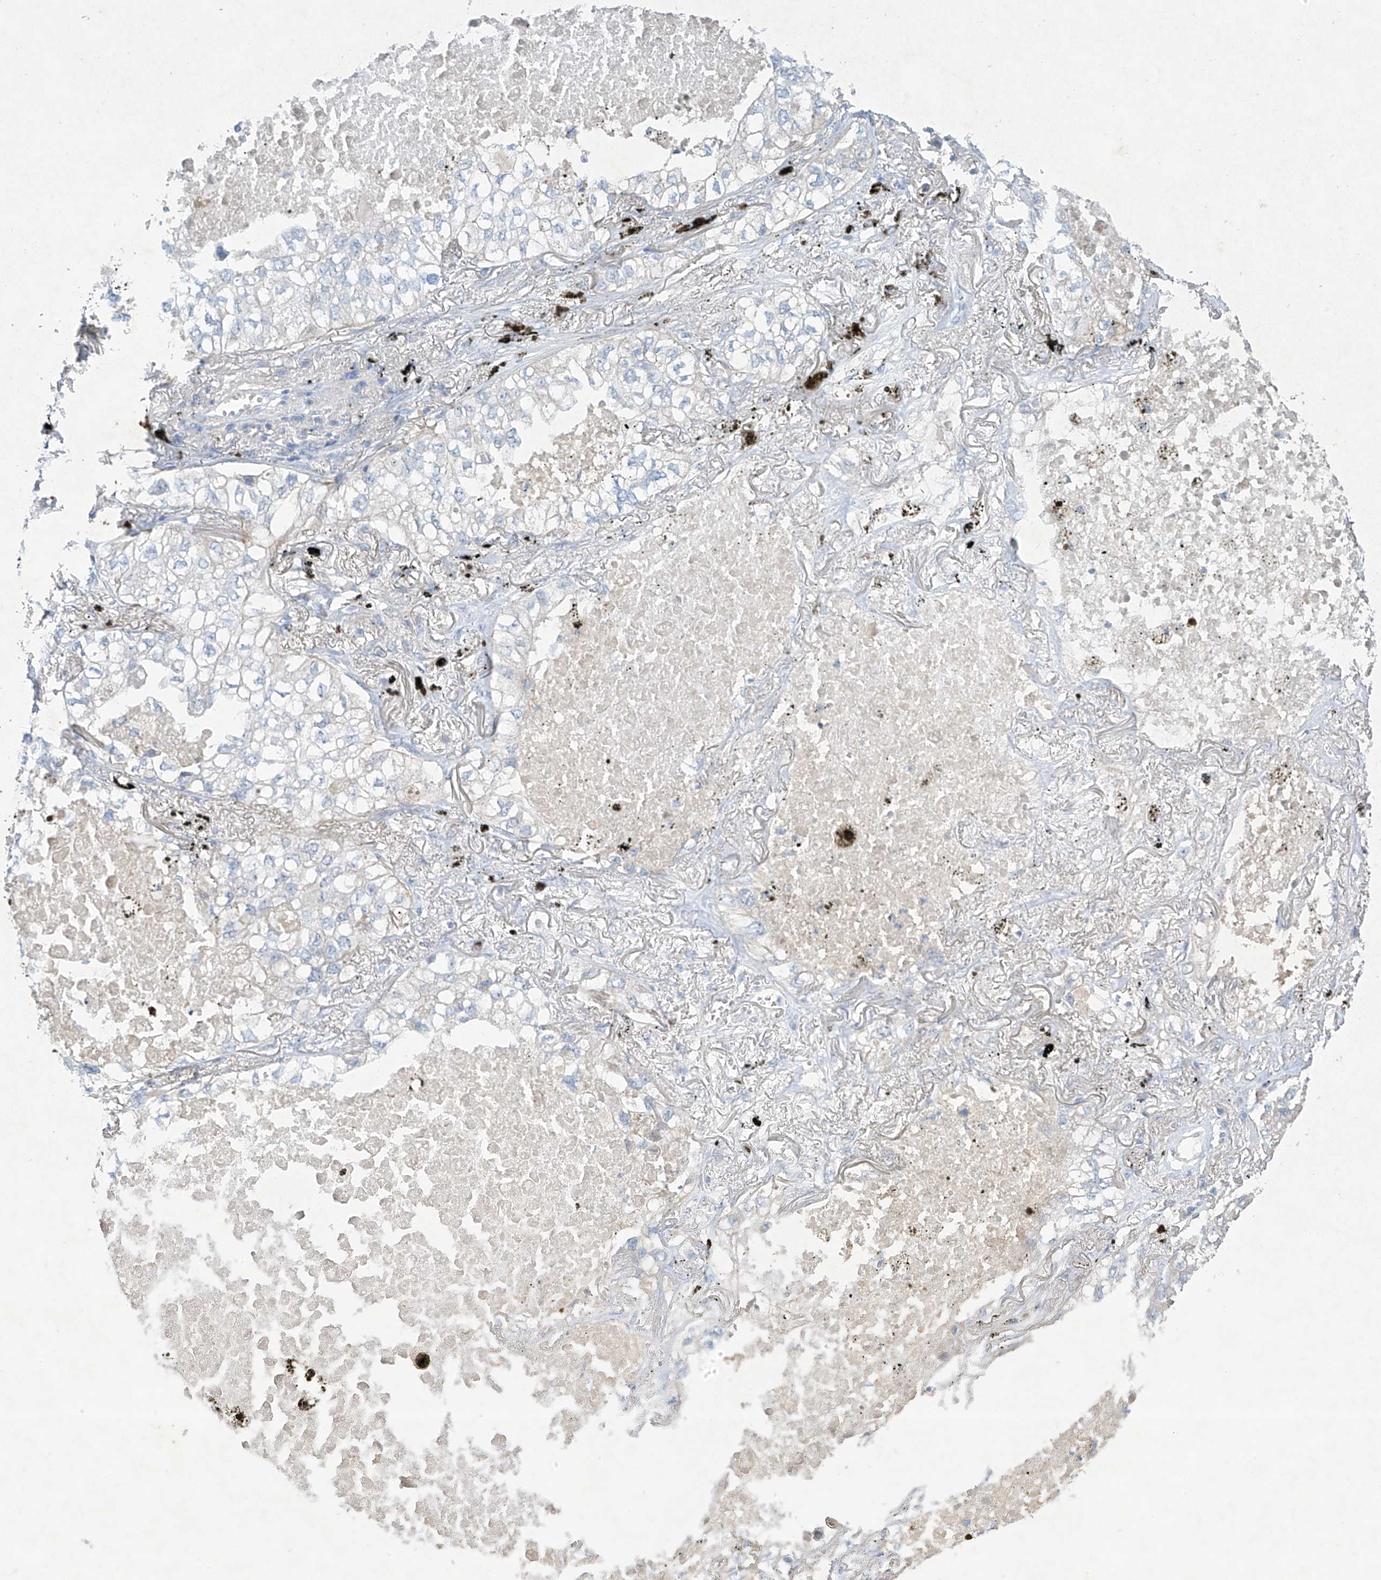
{"staining": {"intensity": "negative", "quantity": "none", "location": "none"}, "tissue": "lung cancer", "cell_type": "Tumor cells", "image_type": "cancer", "snomed": [{"axis": "morphology", "description": "Adenocarcinoma, NOS"}, {"axis": "topography", "description": "Lung"}], "caption": "Micrograph shows no significant protein expression in tumor cells of adenocarcinoma (lung). The staining is performed using DAB brown chromogen with nuclei counter-stained in using hematoxylin.", "gene": "PRSS12", "patient": {"sex": "male", "age": 65}}